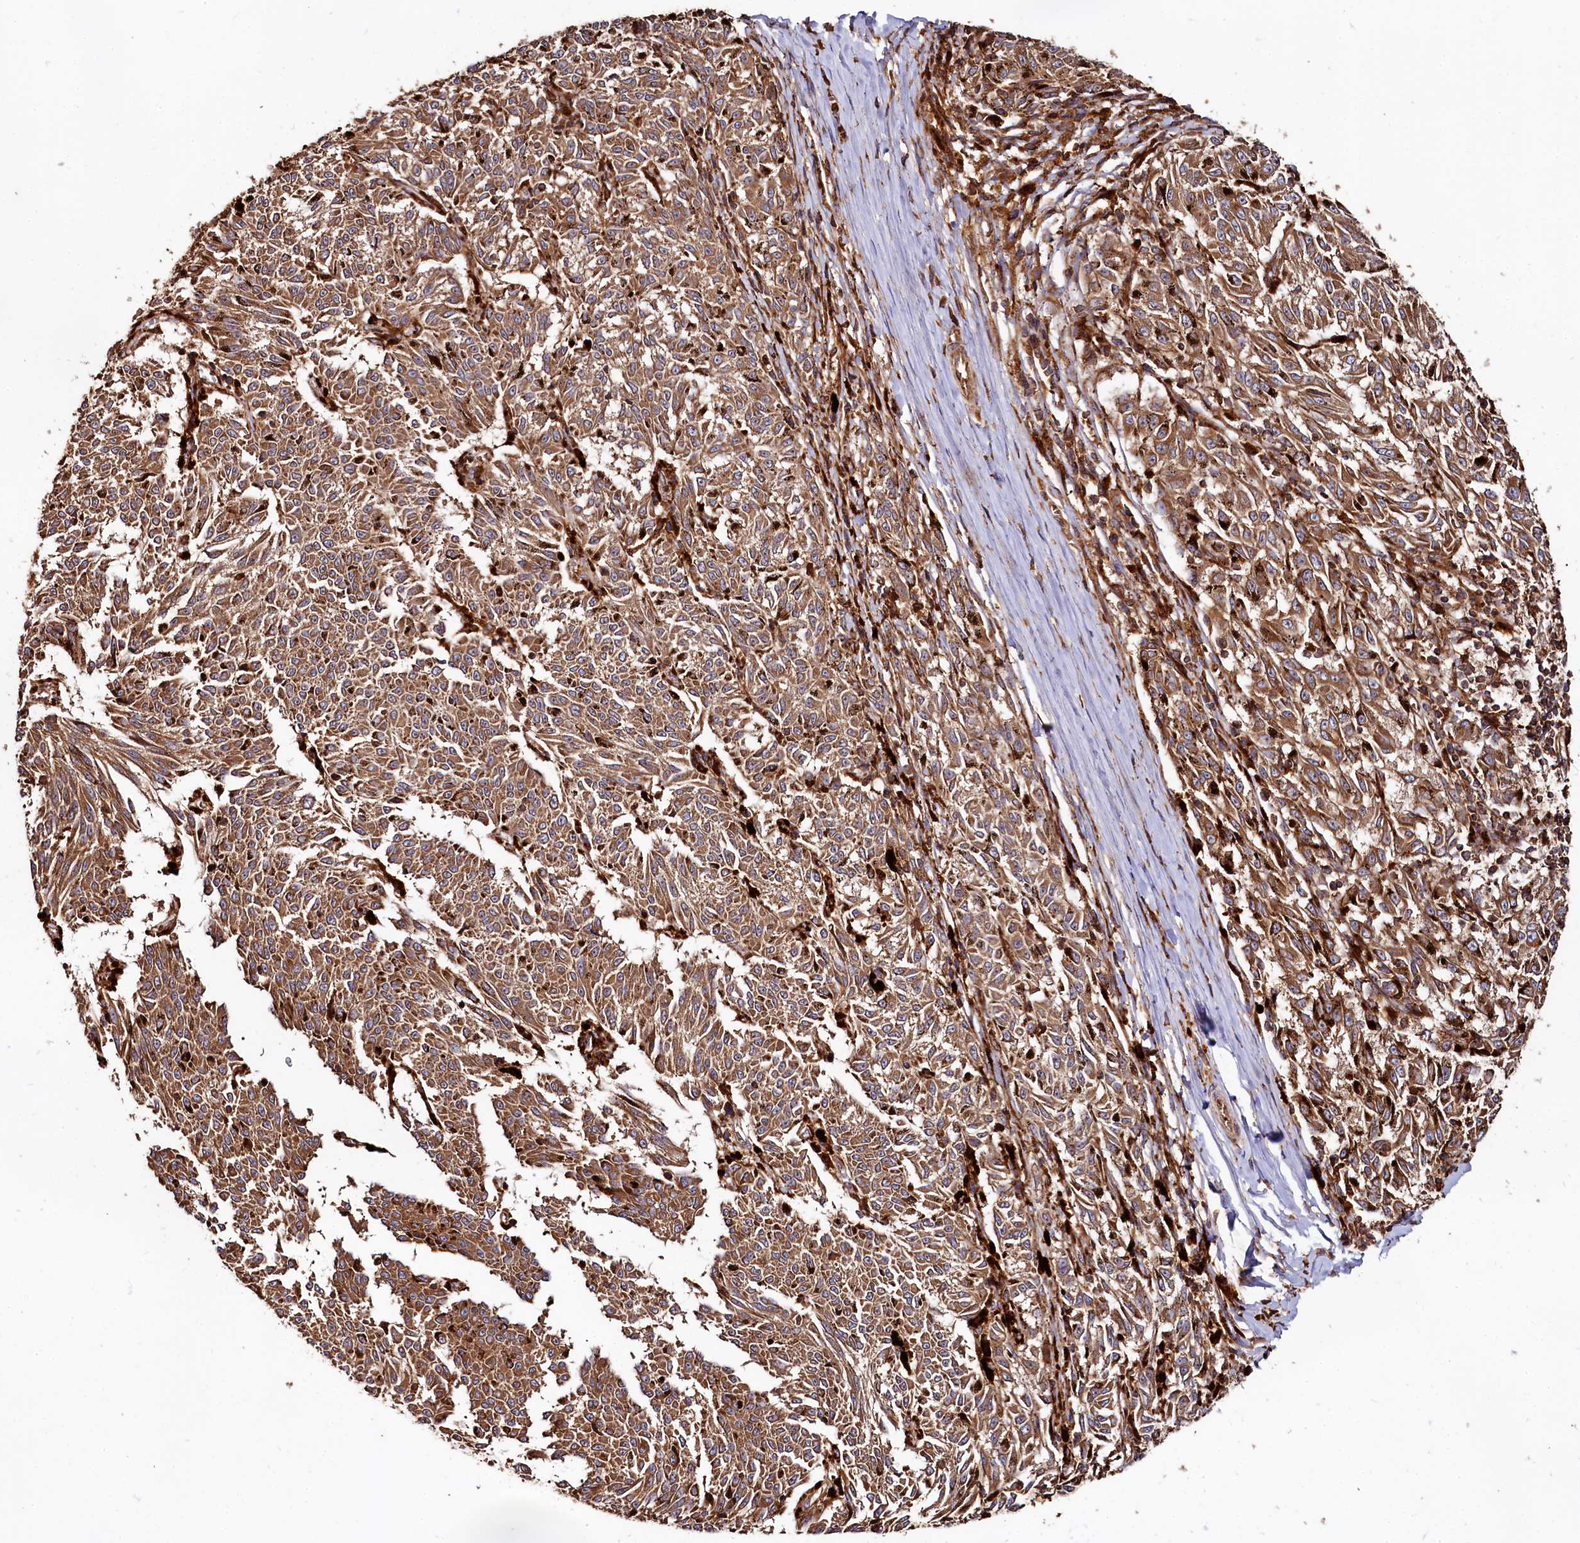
{"staining": {"intensity": "moderate", "quantity": ">75%", "location": "cytoplasmic/membranous"}, "tissue": "melanoma", "cell_type": "Tumor cells", "image_type": "cancer", "snomed": [{"axis": "morphology", "description": "Malignant melanoma, NOS"}, {"axis": "topography", "description": "Skin"}], "caption": "There is medium levels of moderate cytoplasmic/membranous staining in tumor cells of melanoma, as demonstrated by immunohistochemical staining (brown color).", "gene": "WDR73", "patient": {"sex": "female", "age": 72}}